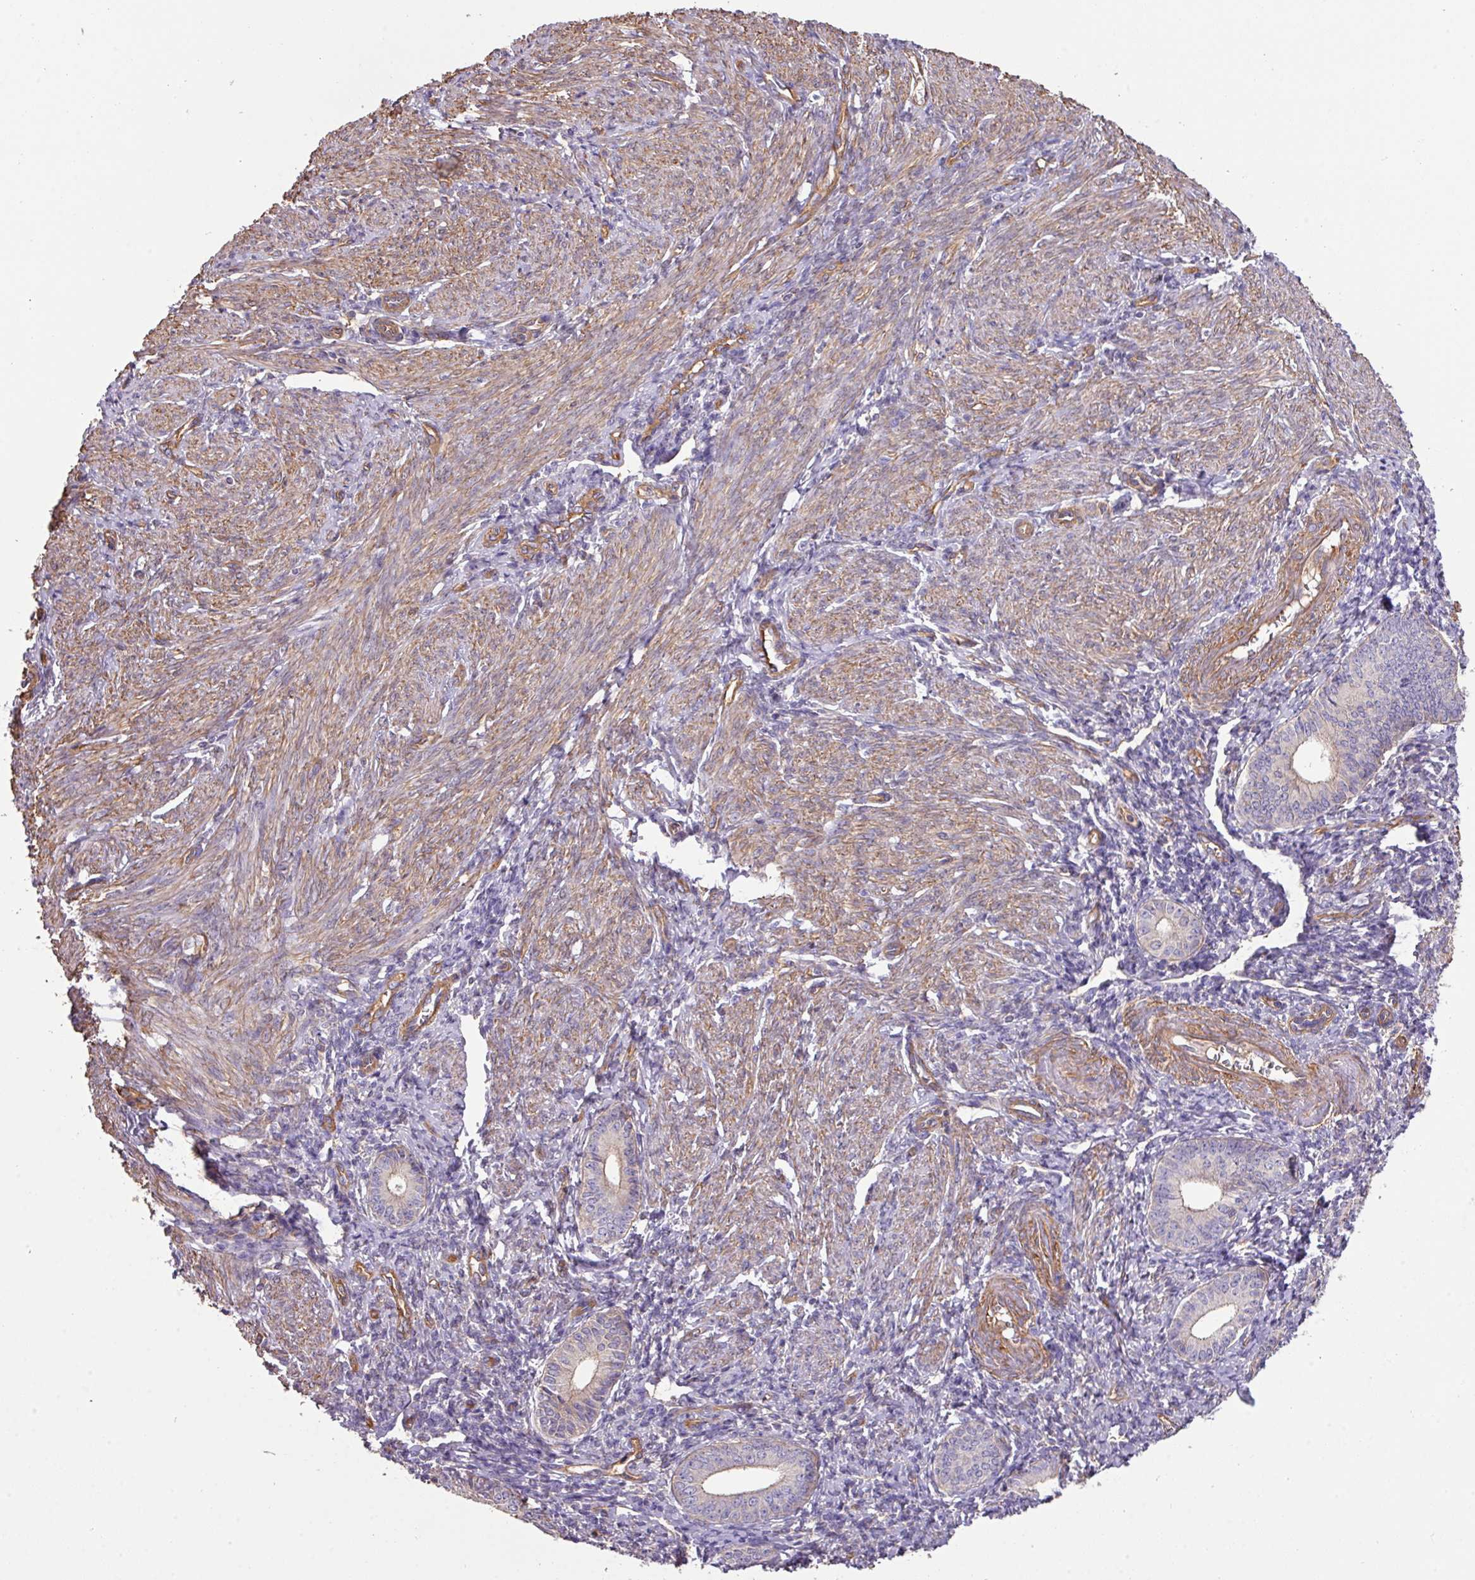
{"staining": {"intensity": "weak", "quantity": "25%-75%", "location": "cytoplasmic/membranous"}, "tissue": "cervical cancer", "cell_type": "Tumor cells", "image_type": "cancer", "snomed": [{"axis": "morphology", "description": "Squamous cell carcinoma, NOS"}, {"axis": "topography", "description": "Cervix"}], "caption": "DAB (3,3'-diaminobenzidine) immunohistochemical staining of human cervical cancer (squamous cell carcinoma) demonstrates weak cytoplasmic/membranous protein staining in about 25%-75% of tumor cells.", "gene": "CALML4", "patient": {"sex": "female", "age": 59}}